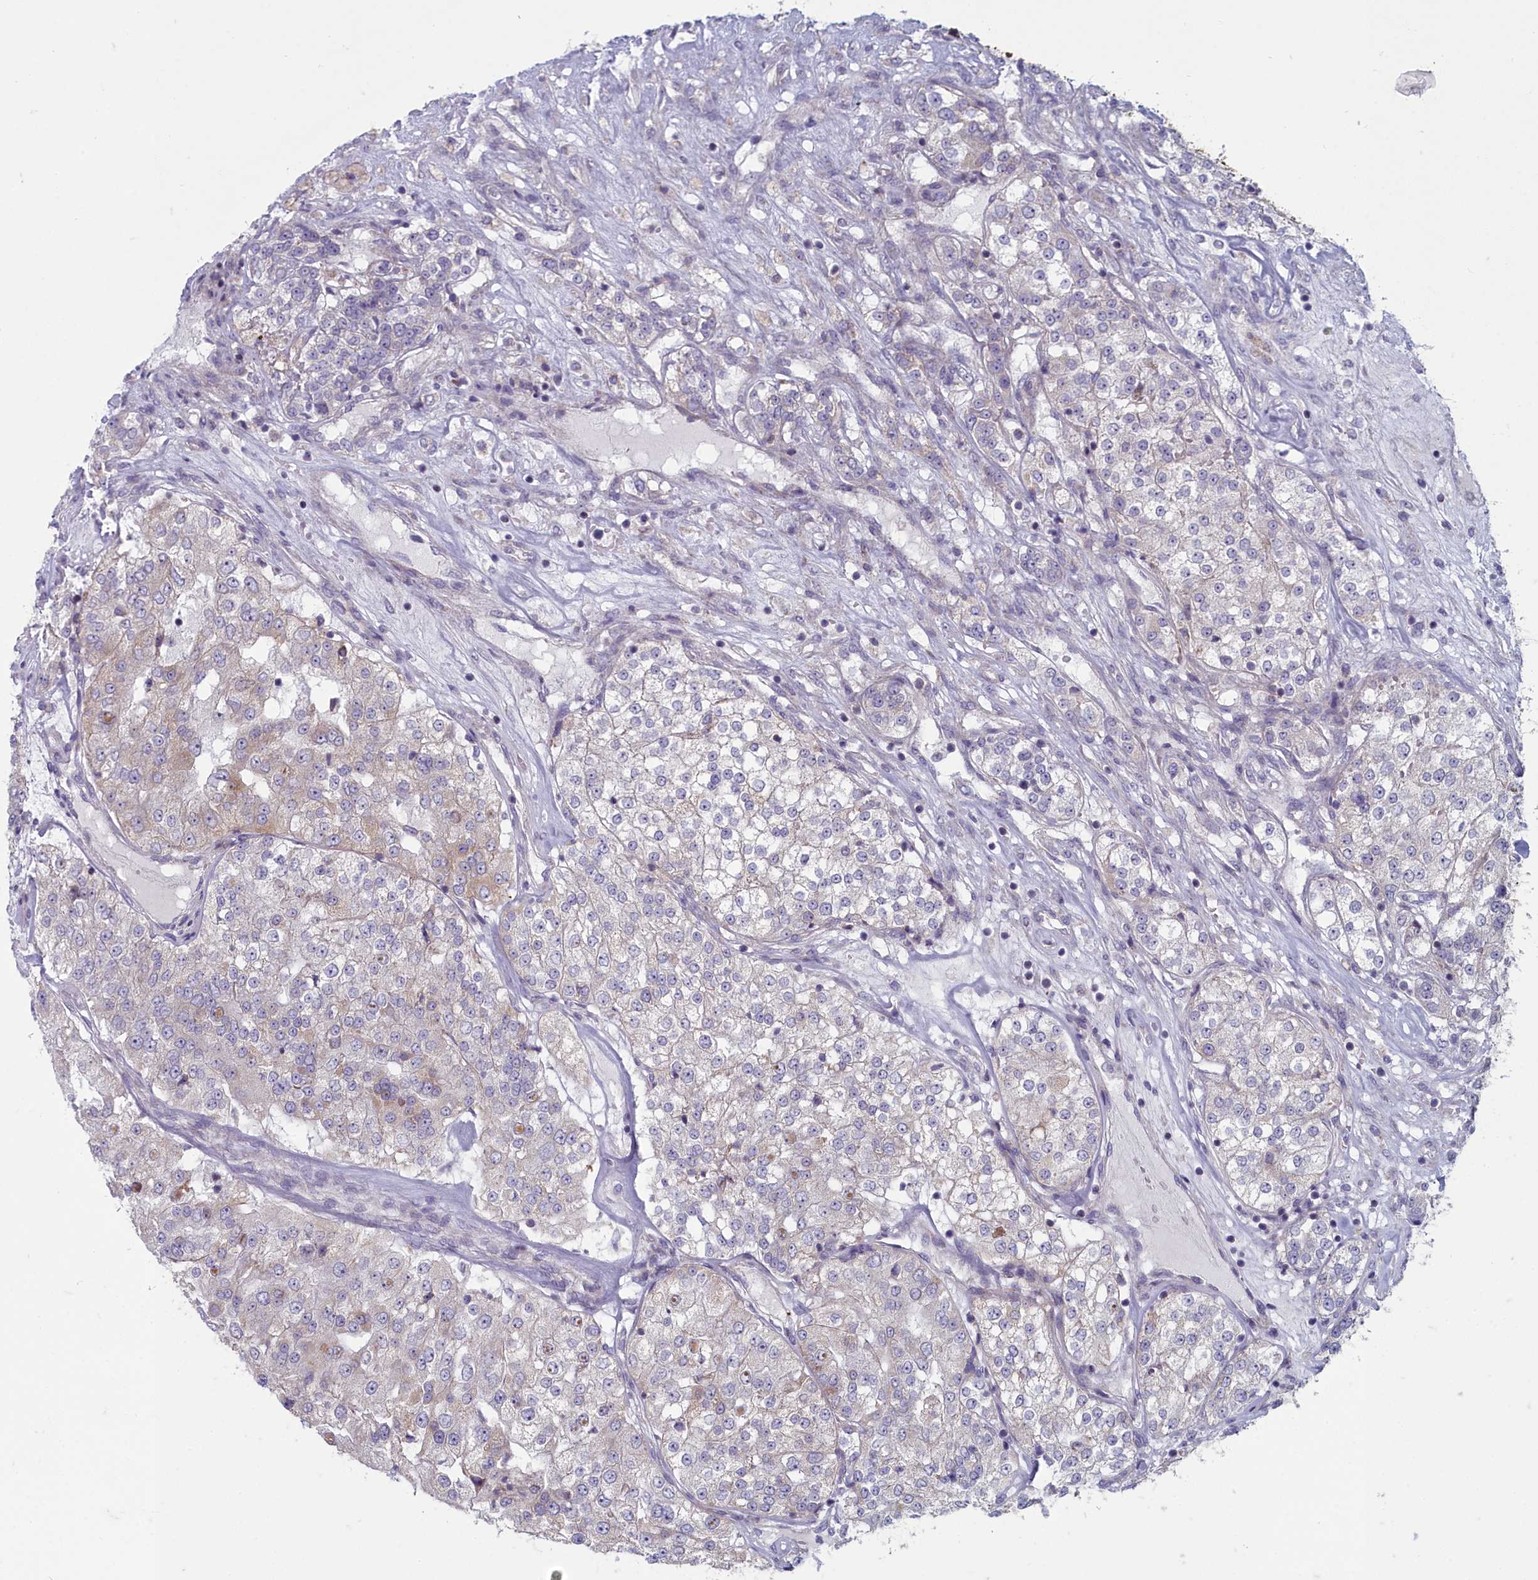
{"staining": {"intensity": "weak", "quantity": "<25%", "location": "cytoplasmic/membranous"}, "tissue": "renal cancer", "cell_type": "Tumor cells", "image_type": "cancer", "snomed": [{"axis": "morphology", "description": "Adenocarcinoma, NOS"}, {"axis": "topography", "description": "Kidney"}], "caption": "Tumor cells are negative for brown protein staining in renal cancer.", "gene": "INSYN2A", "patient": {"sex": "female", "age": 63}}